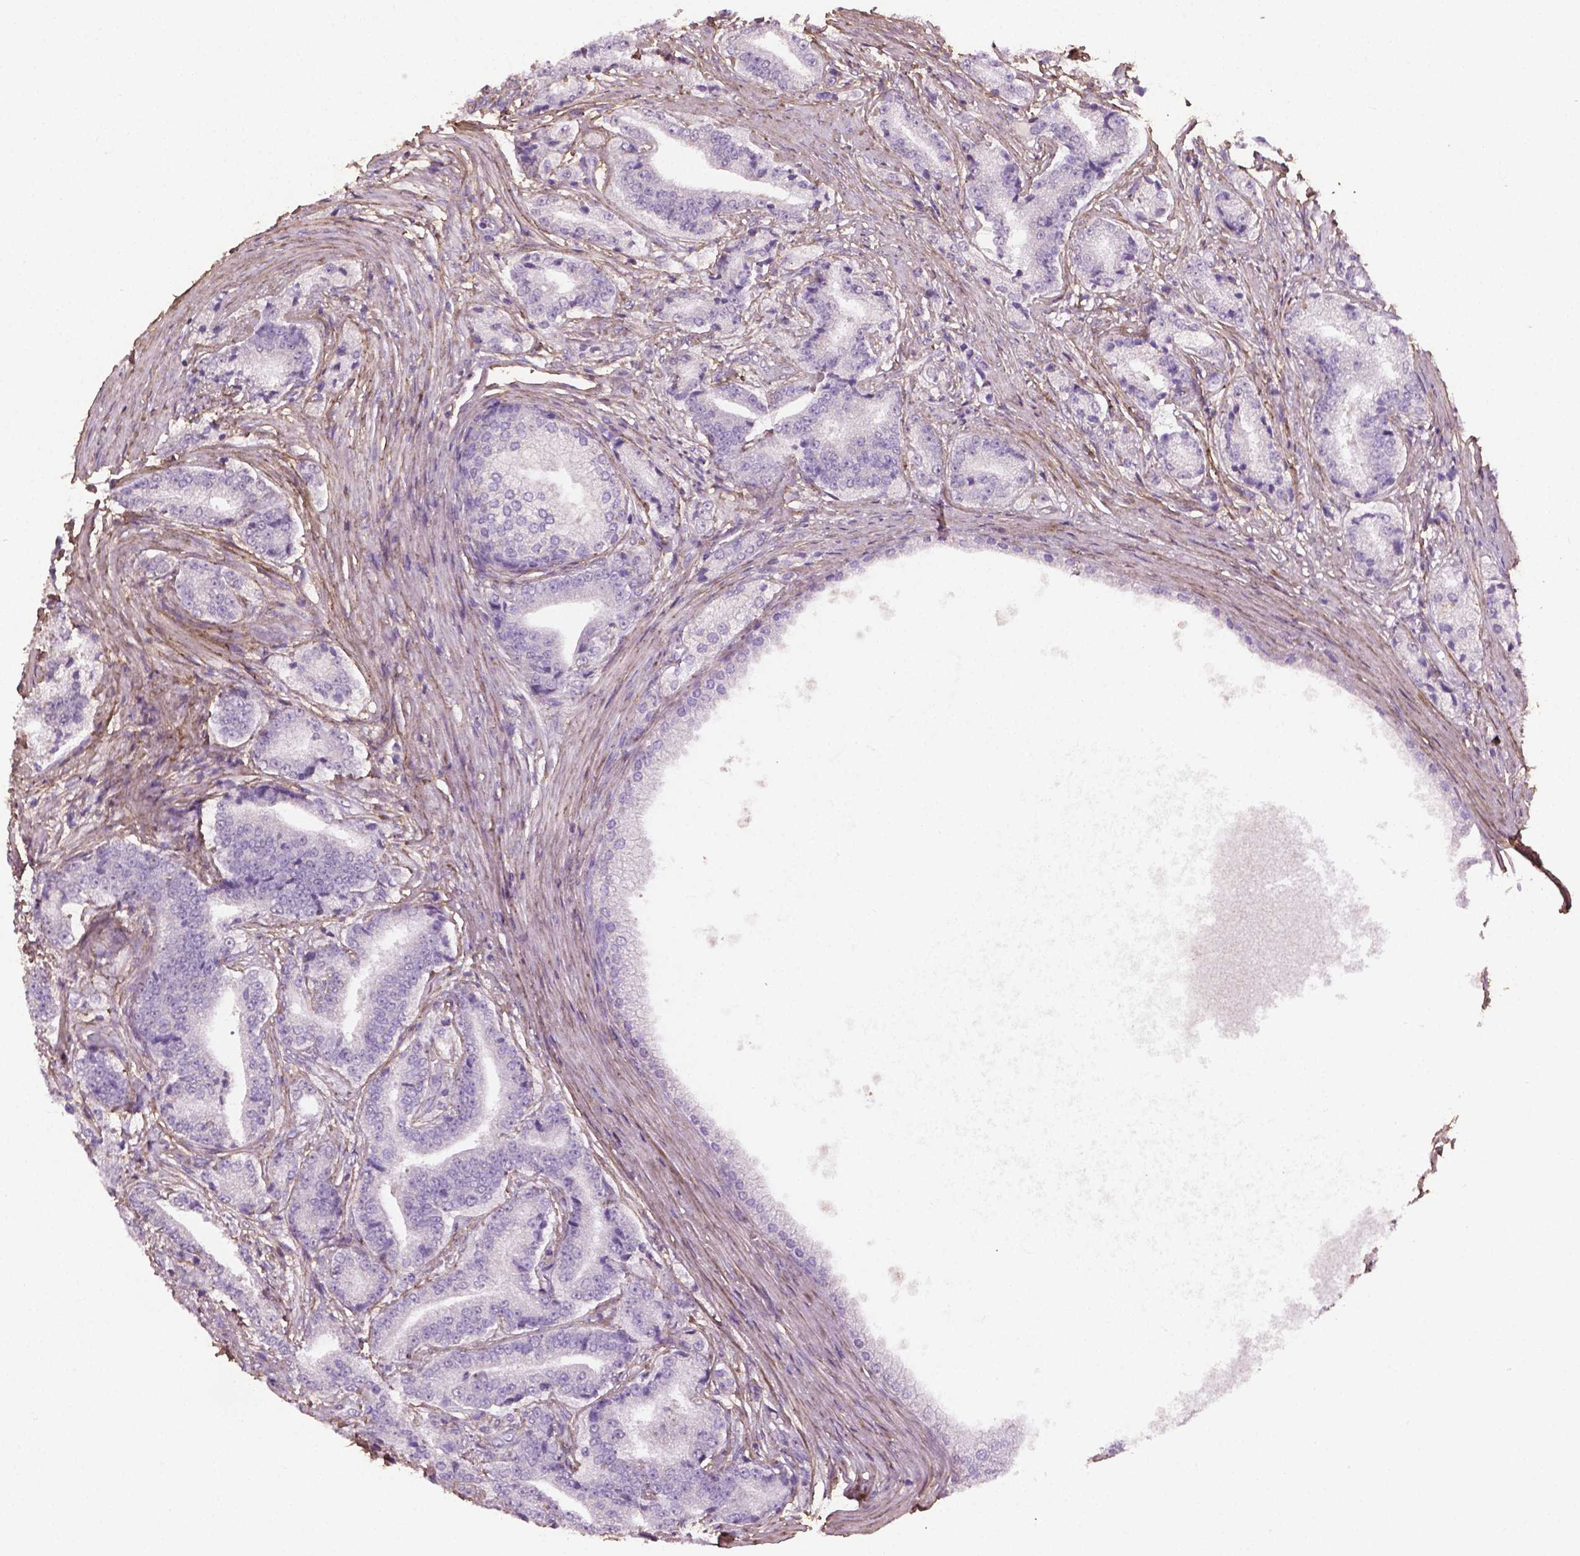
{"staining": {"intensity": "negative", "quantity": "none", "location": "none"}, "tissue": "prostate cancer", "cell_type": "Tumor cells", "image_type": "cancer", "snomed": [{"axis": "morphology", "description": "Adenocarcinoma, High grade"}, {"axis": "topography", "description": "Prostate and seminal vesicle, NOS"}], "caption": "Tumor cells are negative for protein expression in human adenocarcinoma (high-grade) (prostate).", "gene": "DLG2", "patient": {"sex": "male", "age": 61}}